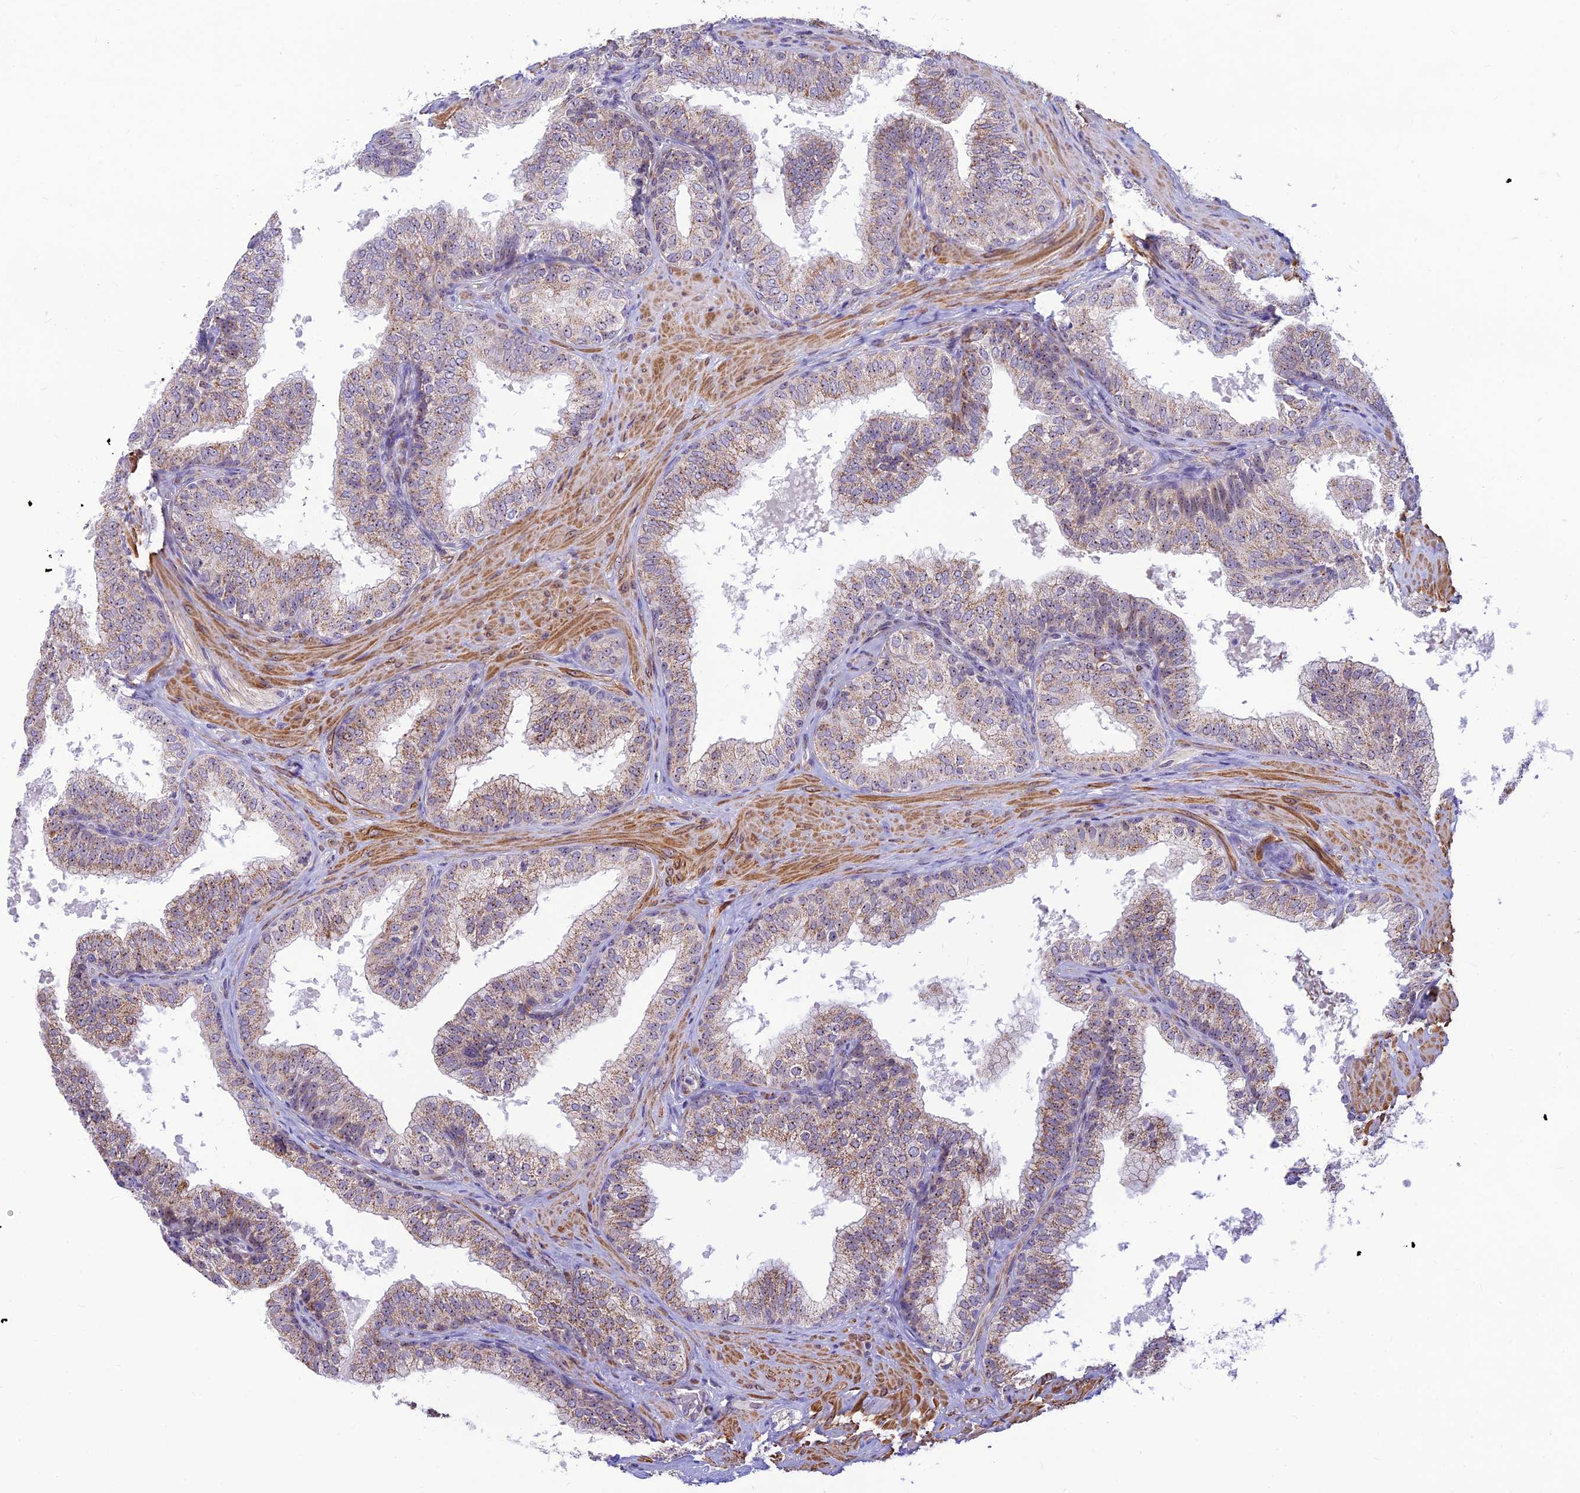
{"staining": {"intensity": "moderate", "quantity": ">75%", "location": "cytoplasmic/membranous,nuclear"}, "tissue": "prostate", "cell_type": "Glandular cells", "image_type": "normal", "snomed": [{"axis": "morphology", "description": "Normal tissue, NOS"}, {"axis": "topography", "description": "Prostate"}], "caption": "Immunohistochemistry (IHC) staining of normal prostate, which reveals medium levels of moderate cytoplasmic/membranous,nuclear staining in approximately >75% of glandular cells indicating moderate cytoplasmic/membranous,nuclear protein expression. The staining was performed using DAB (3,3'-diaminobenzidine) (brown) for protein detection and nuclei were counterstained in hematoxylin (blue).", "gene": "POLR1G", "patient": {"sex": "male", "age": 60}}